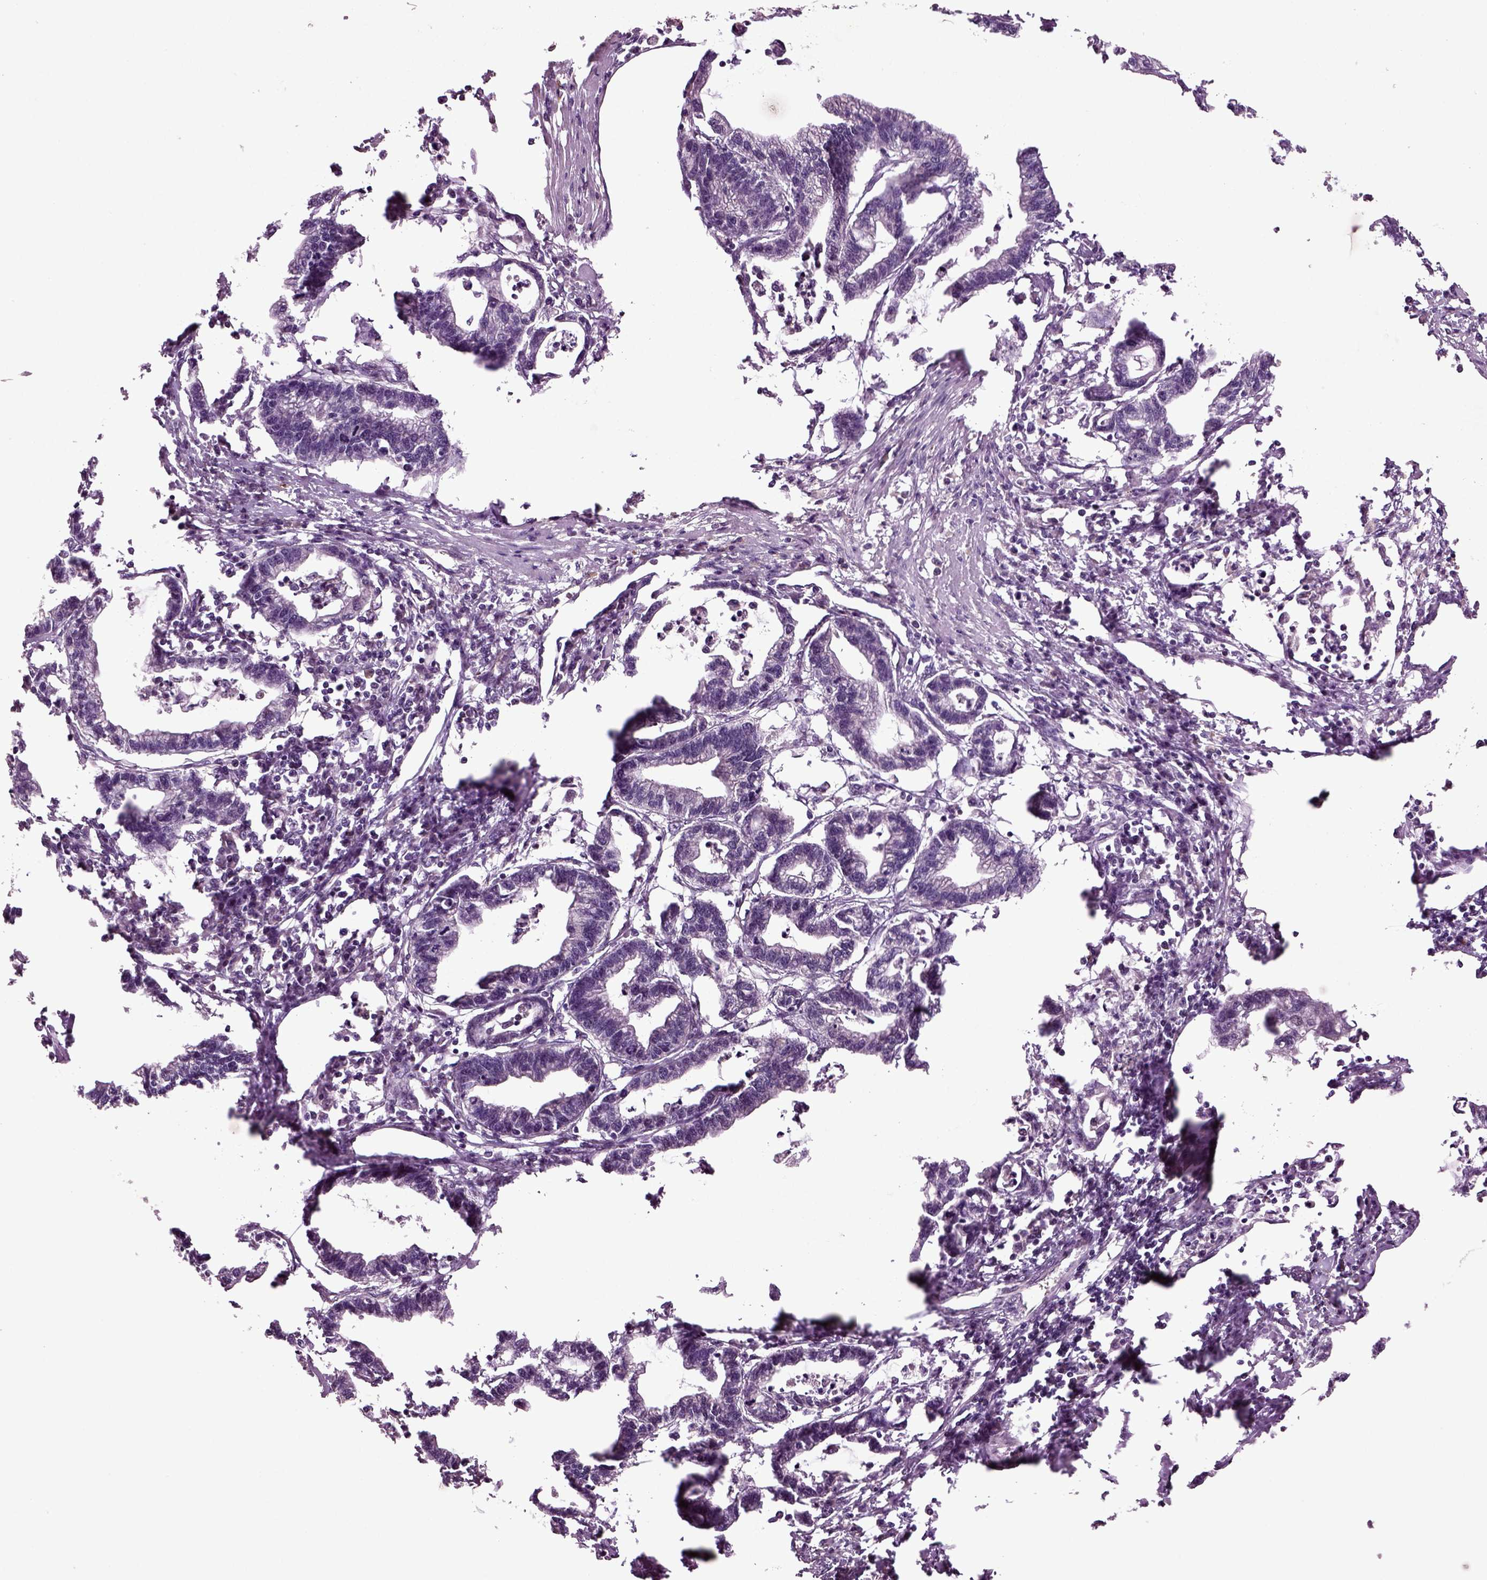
{"staining": {"intensity": "negative", "quantity": "none", "location": "none"}, "tissue": "stomach cancer", "cell_type": "Tumor cells", "image_type": "cancer", "snomed": [{"axis": "morphology", "description": "Adenocarcinoma, NOS"}, {"axis": "topography", "description": "Stomach"}], "caption": "This is an immunohistochemistry (IHC) micrograph of human stomach adenocarcinoma. There is no positivity in tumor cells.", "gene": "SLC17A6", "patient": {"sex": "male", "age": 83}}